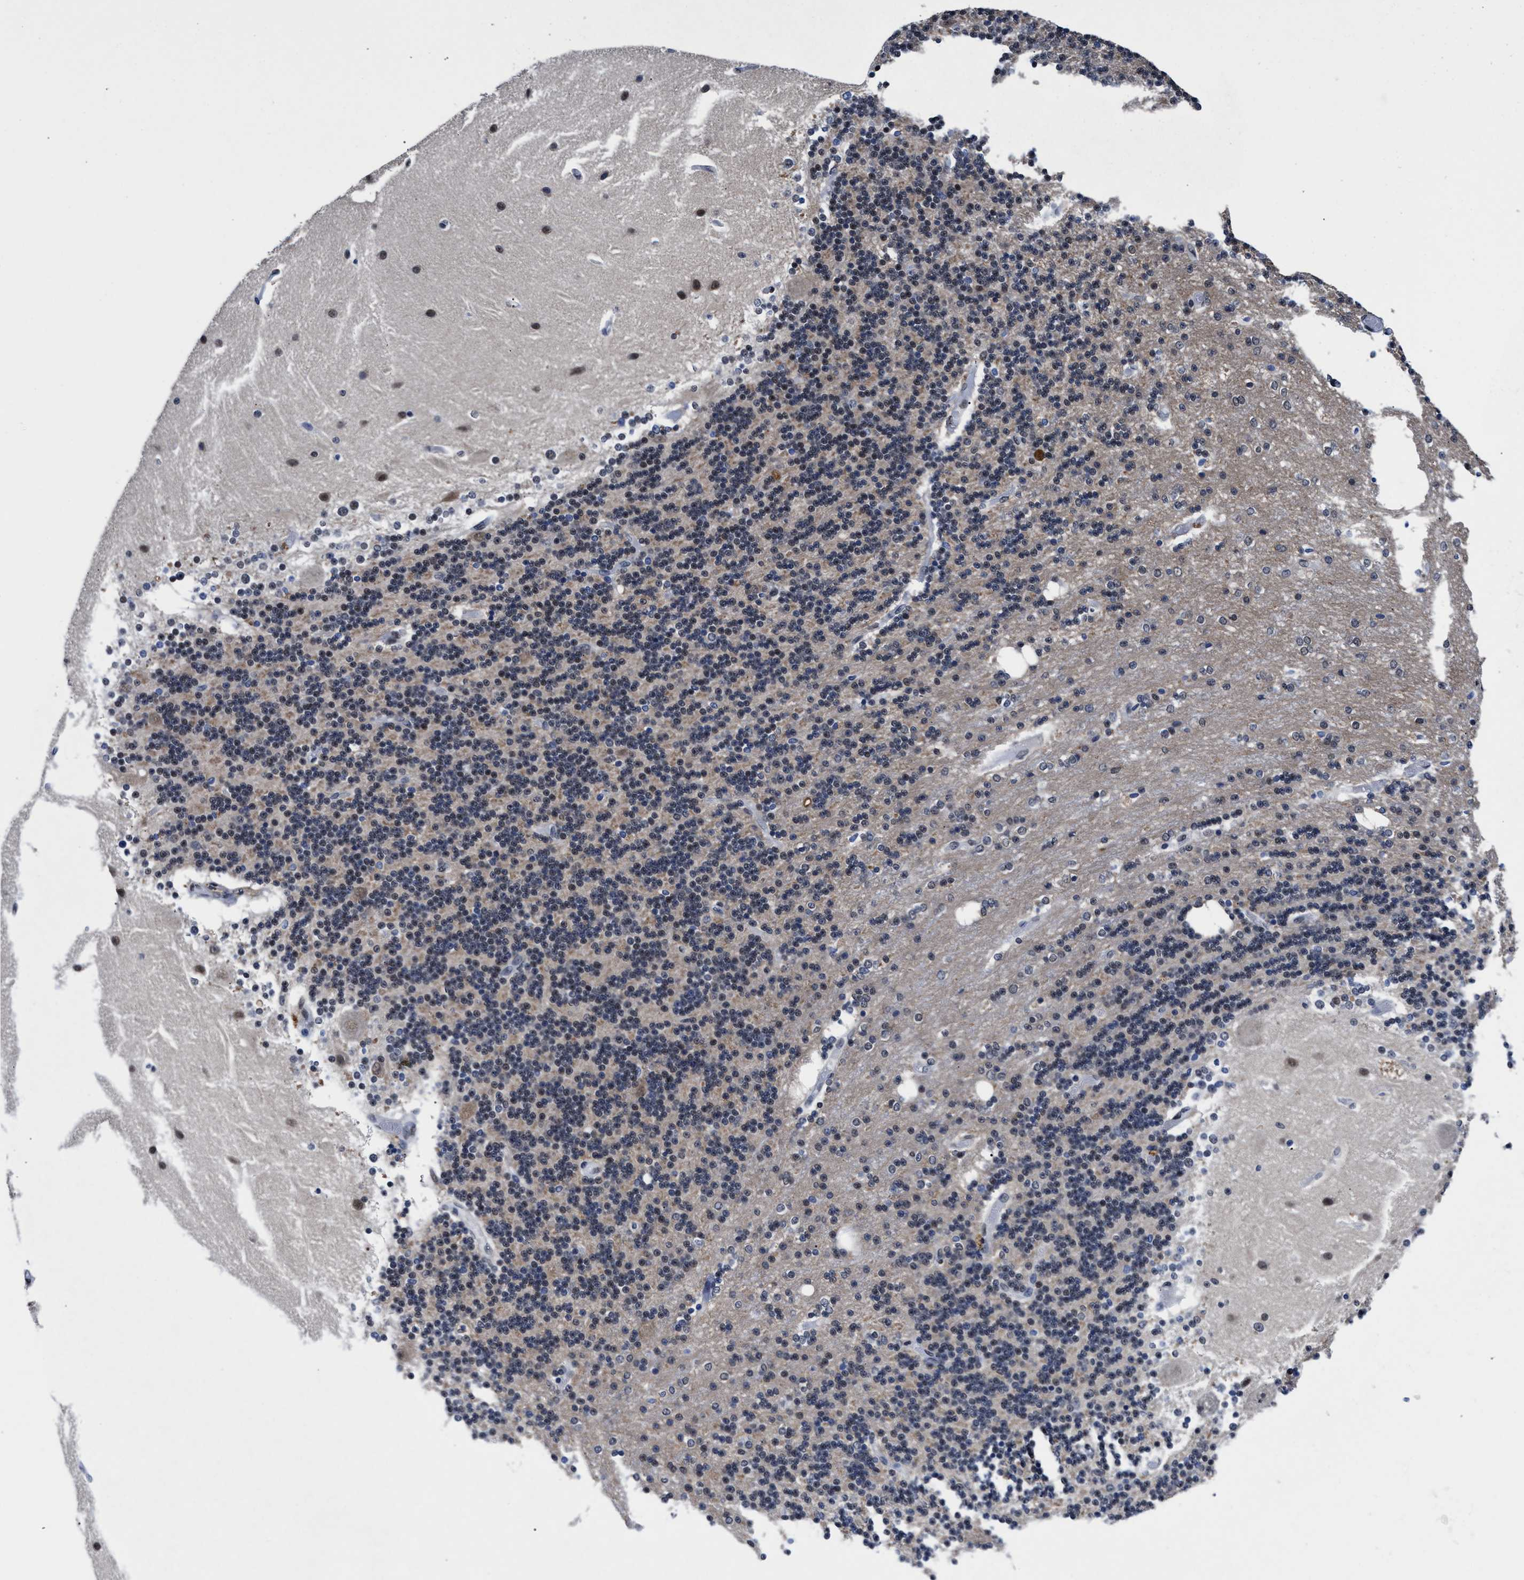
{"staining": {"intensity": "moderate", "quantity": "<25%", "location": "nuclear"}, "tissue": "cerebellum", "cell_type": "Cells in granular layer", "image_type": "normal", "snomed": [{"axis": "morphology", "description": "Normal tissue, NOS"}, {"axis": "topography", "description": "Cerebellum"}], "caption": "Human cerebellum stained with a brown dye shows moderate nuclear positive staining in about <25% of cells in granular layer.", "gene": "ACLY", "patient": {"sex": "female", "age": 54}}